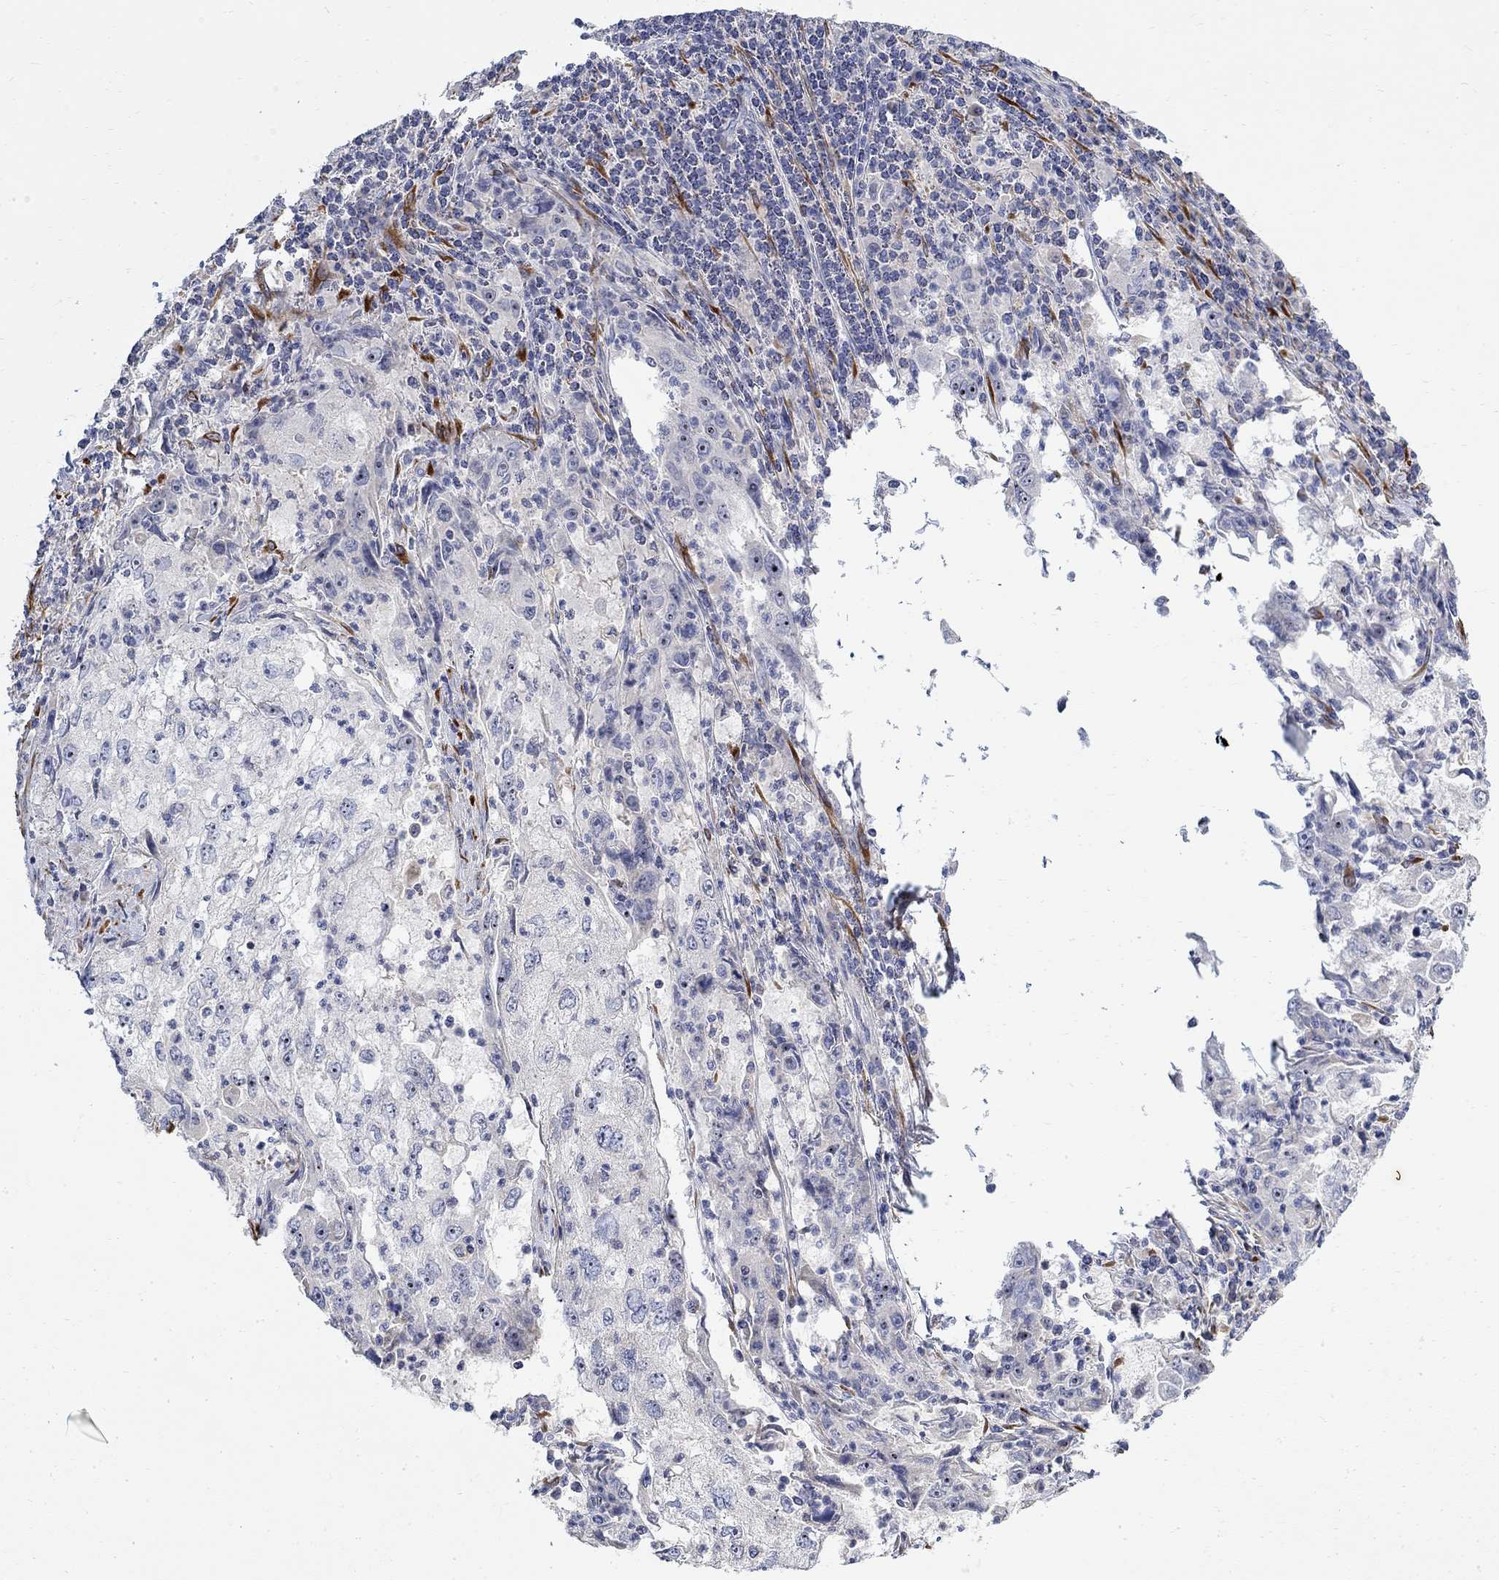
{"staining": {"intensity": "negative", "quantity": "none", "location": "none"}, "tissue": "cervical cancer", "cell_type": "Tumor cells", "image_type": "cancer", "snomed": [{"axis": "morphology", "description": "Squamous cell carcinoma, NOS"}, {"axis": "topography", "description": "Cervix"}], "caption": "Cervical cancer (squamous cell carcinoma) stained for a protein using immunohistochemistry exhibits no positivity tumor cells.", "gene": "FNDC5", "patient": {"sex": "female", "age": 36}}